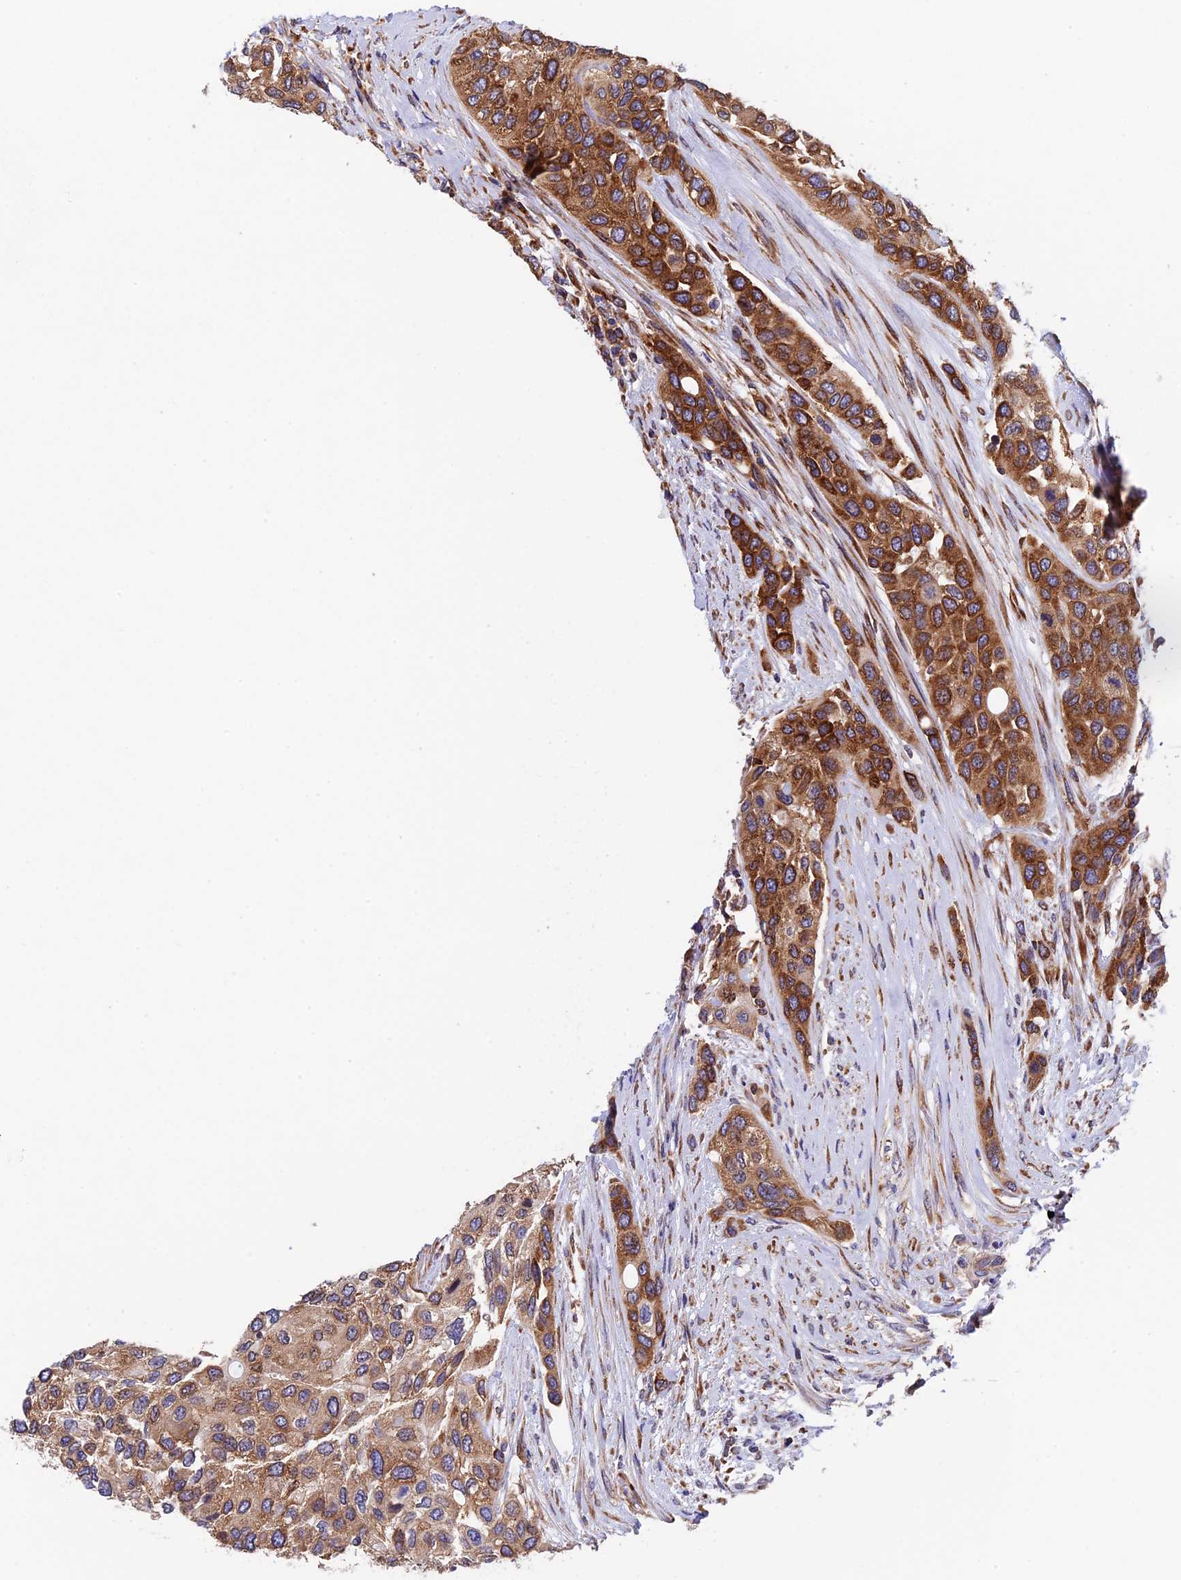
{"staining": {"intensity": "strong", "quantity": ">75%", "location": "cytoplasmic/membranous"}, "tissue": "urothelial cancer", "cell_type": "Tumor cells", "image_type": "cancer", "snomed": [{"axis": "morphology", "description": "Normal tissue, NOS"}, {"axis": "morphology", "description": "Urothelial carcinoma, High grade"}, {"axis": "topography", "description": "Vascular tissue"}, {"axis": "topography", "description": "Urinary bladder"}], "caption": "The photomicrograph displays a brown stain indicating the presence of a protein in the cytoplasmic/membranous of tumor cells in urothelial cancer.", "gene": "SLC9A5", "patient": {"sex": "female", "age": 56}}